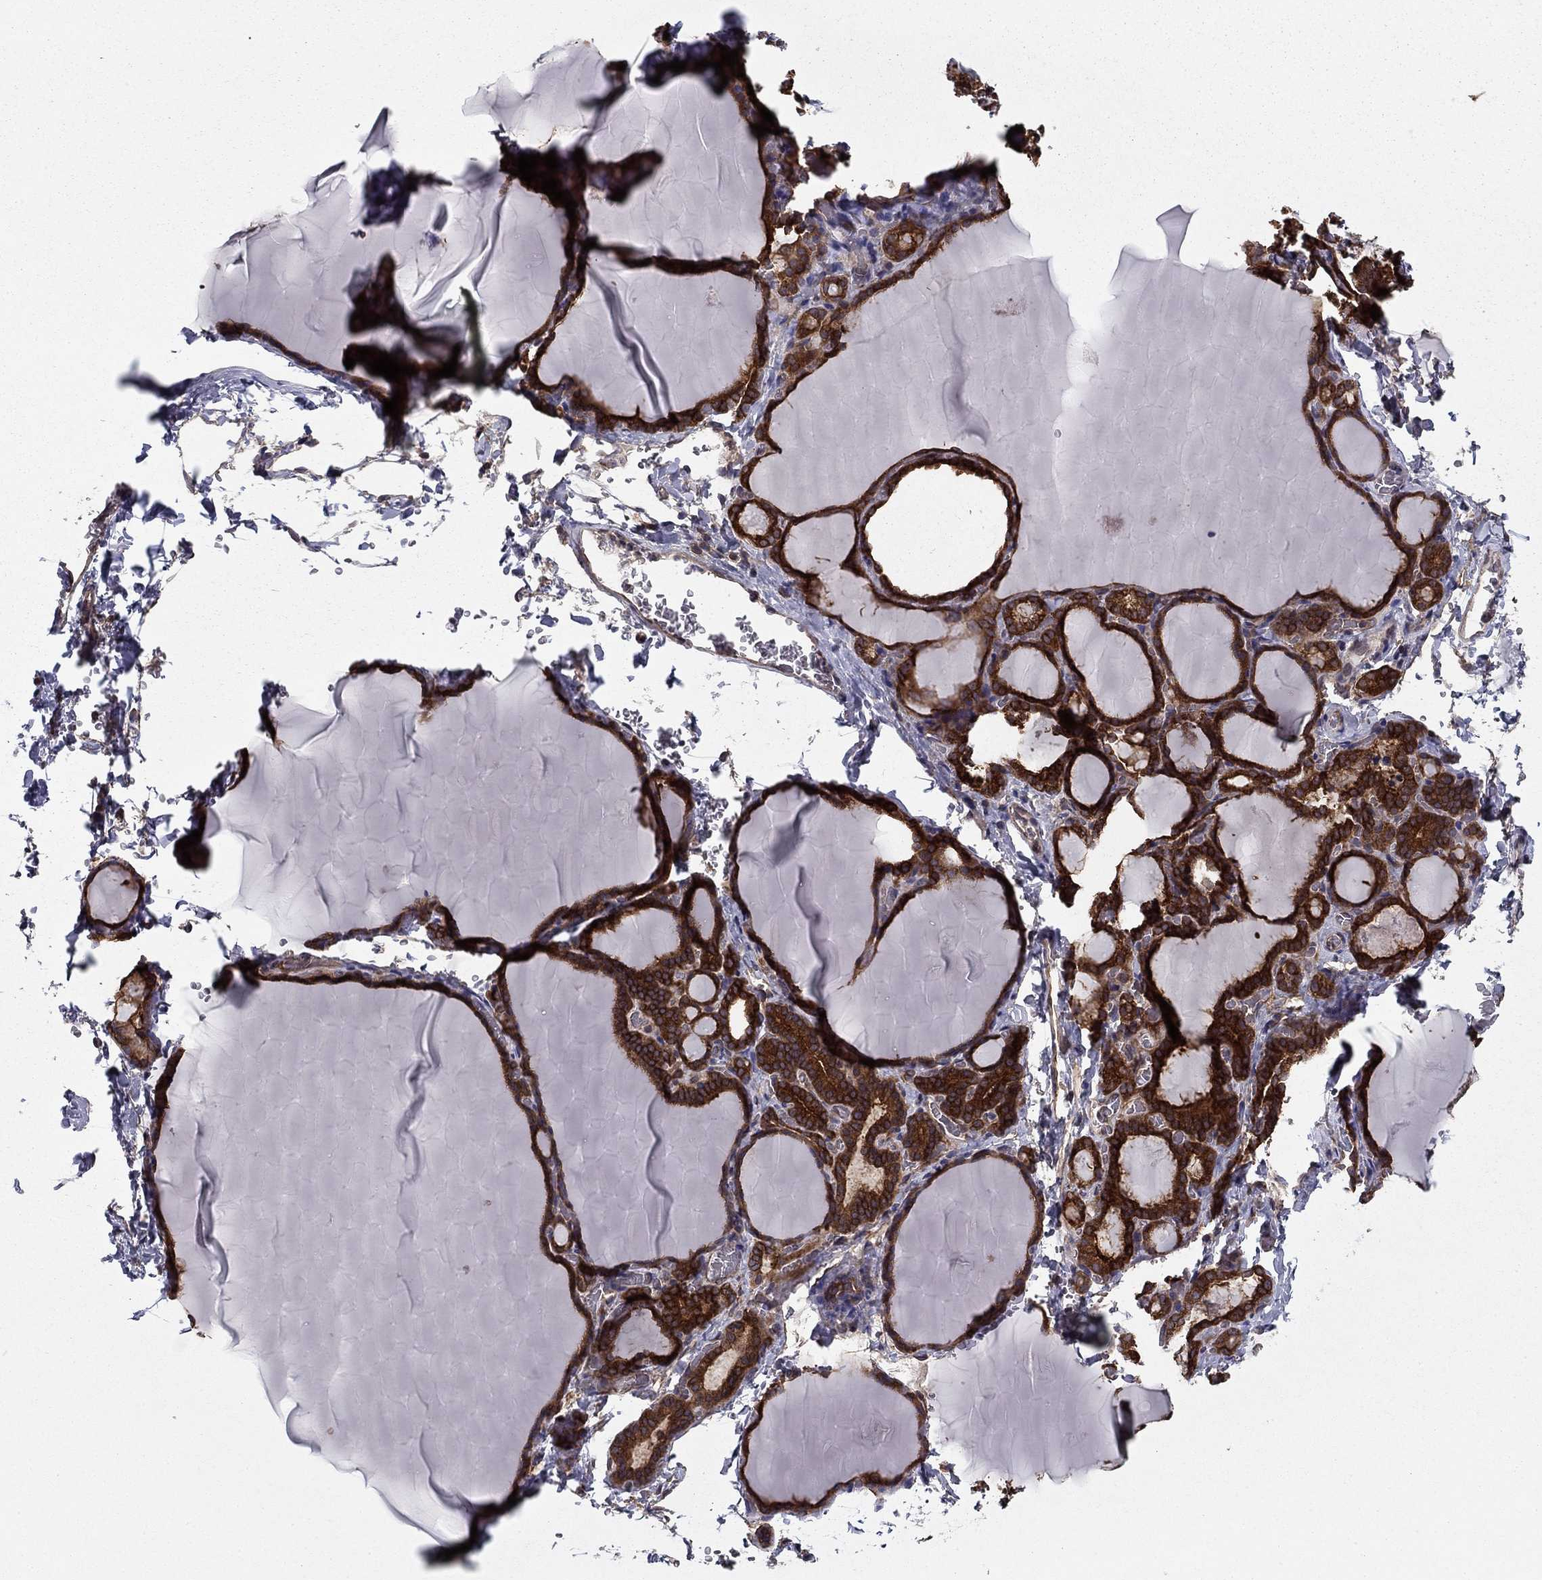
{"staining": {"intensity": "strong", "quantity": ">75%", "location": "cytoplasmic/membranous"}, "tissue": "thyroid gland", "cell_type": "Glandular cells", "image_type": "normal", "snomed": [{"axis": "morphology", "description": "Normal tissue, NOS"}, {"axis": "morphology", "description": "Hyperplasia, NOS"}, {"axis": "topography", "description": "Thyroid gland"}], "caption": "Protein staining of unremarkable thyroid gland exhibits strong cytoplasmic/membranous expression in about >75% of glandular cells. (brown staining indicates protein expression, while blue staining denotes nuclei).", "gene": "SHMT1", "patient": {"sex": "female", "age": 27}}